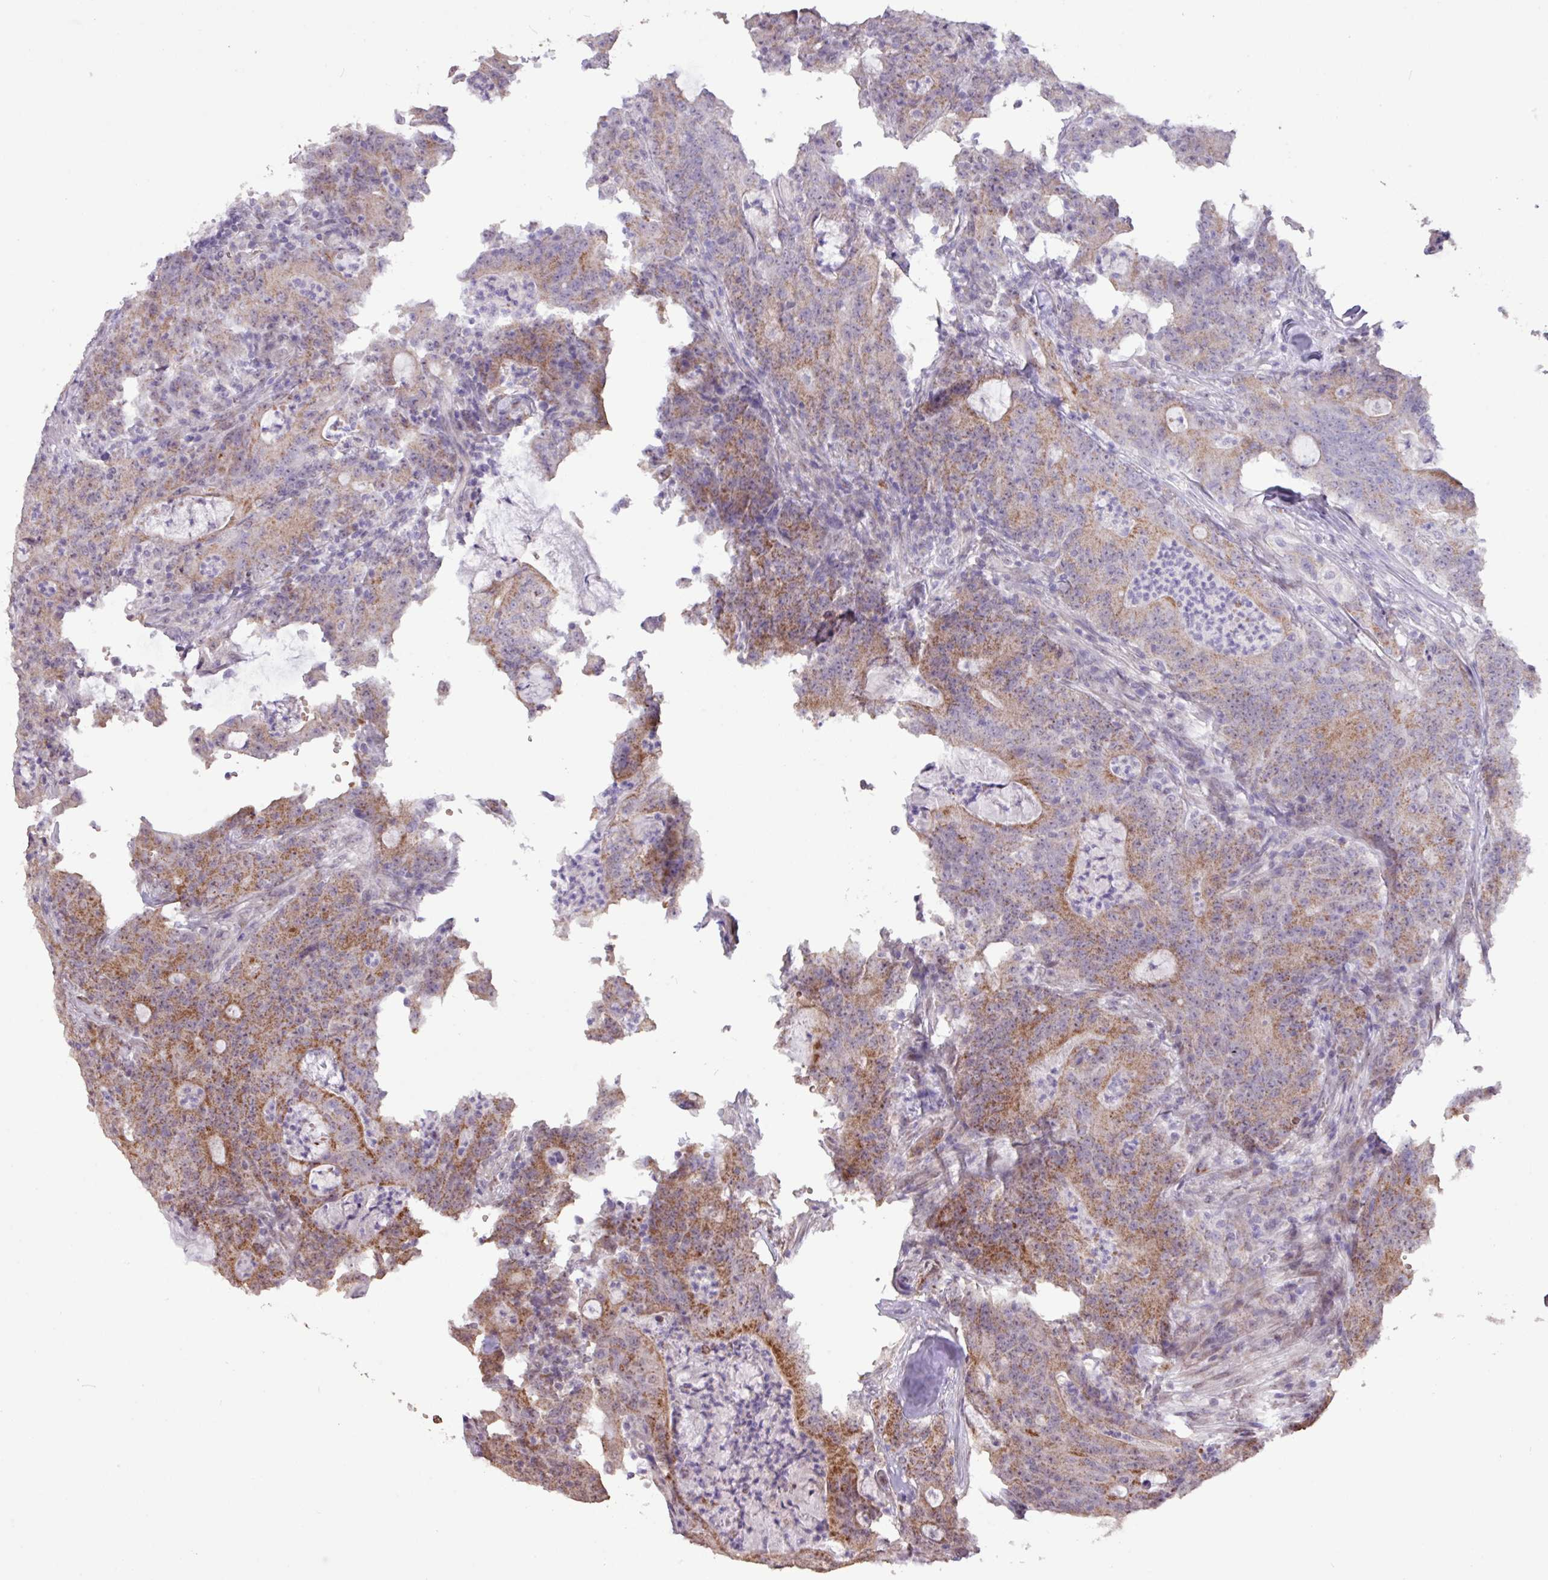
{"staining": {"intensity": "moderate", "quantity": ">75%", "location": "cytoplasmic/membranous"}, "tissue": "colorectal cancer", "cell_type": "Tumor cells", "image_type": "cancer", "snomed": [{"axis": "morphology", "description": "Adenocarcinoma, NOS"}, {"axis": "topography", "description": "Colon"}], "caption": "Adenocarcinoma (colorectal) was stained to show a protein in brown. There is medium levels of moderate cytoplasmic/membranous expression in about >75% of tumor cells.", "gene": "L3MBTL3", "patient": {"sex": "male", "age": 83}}